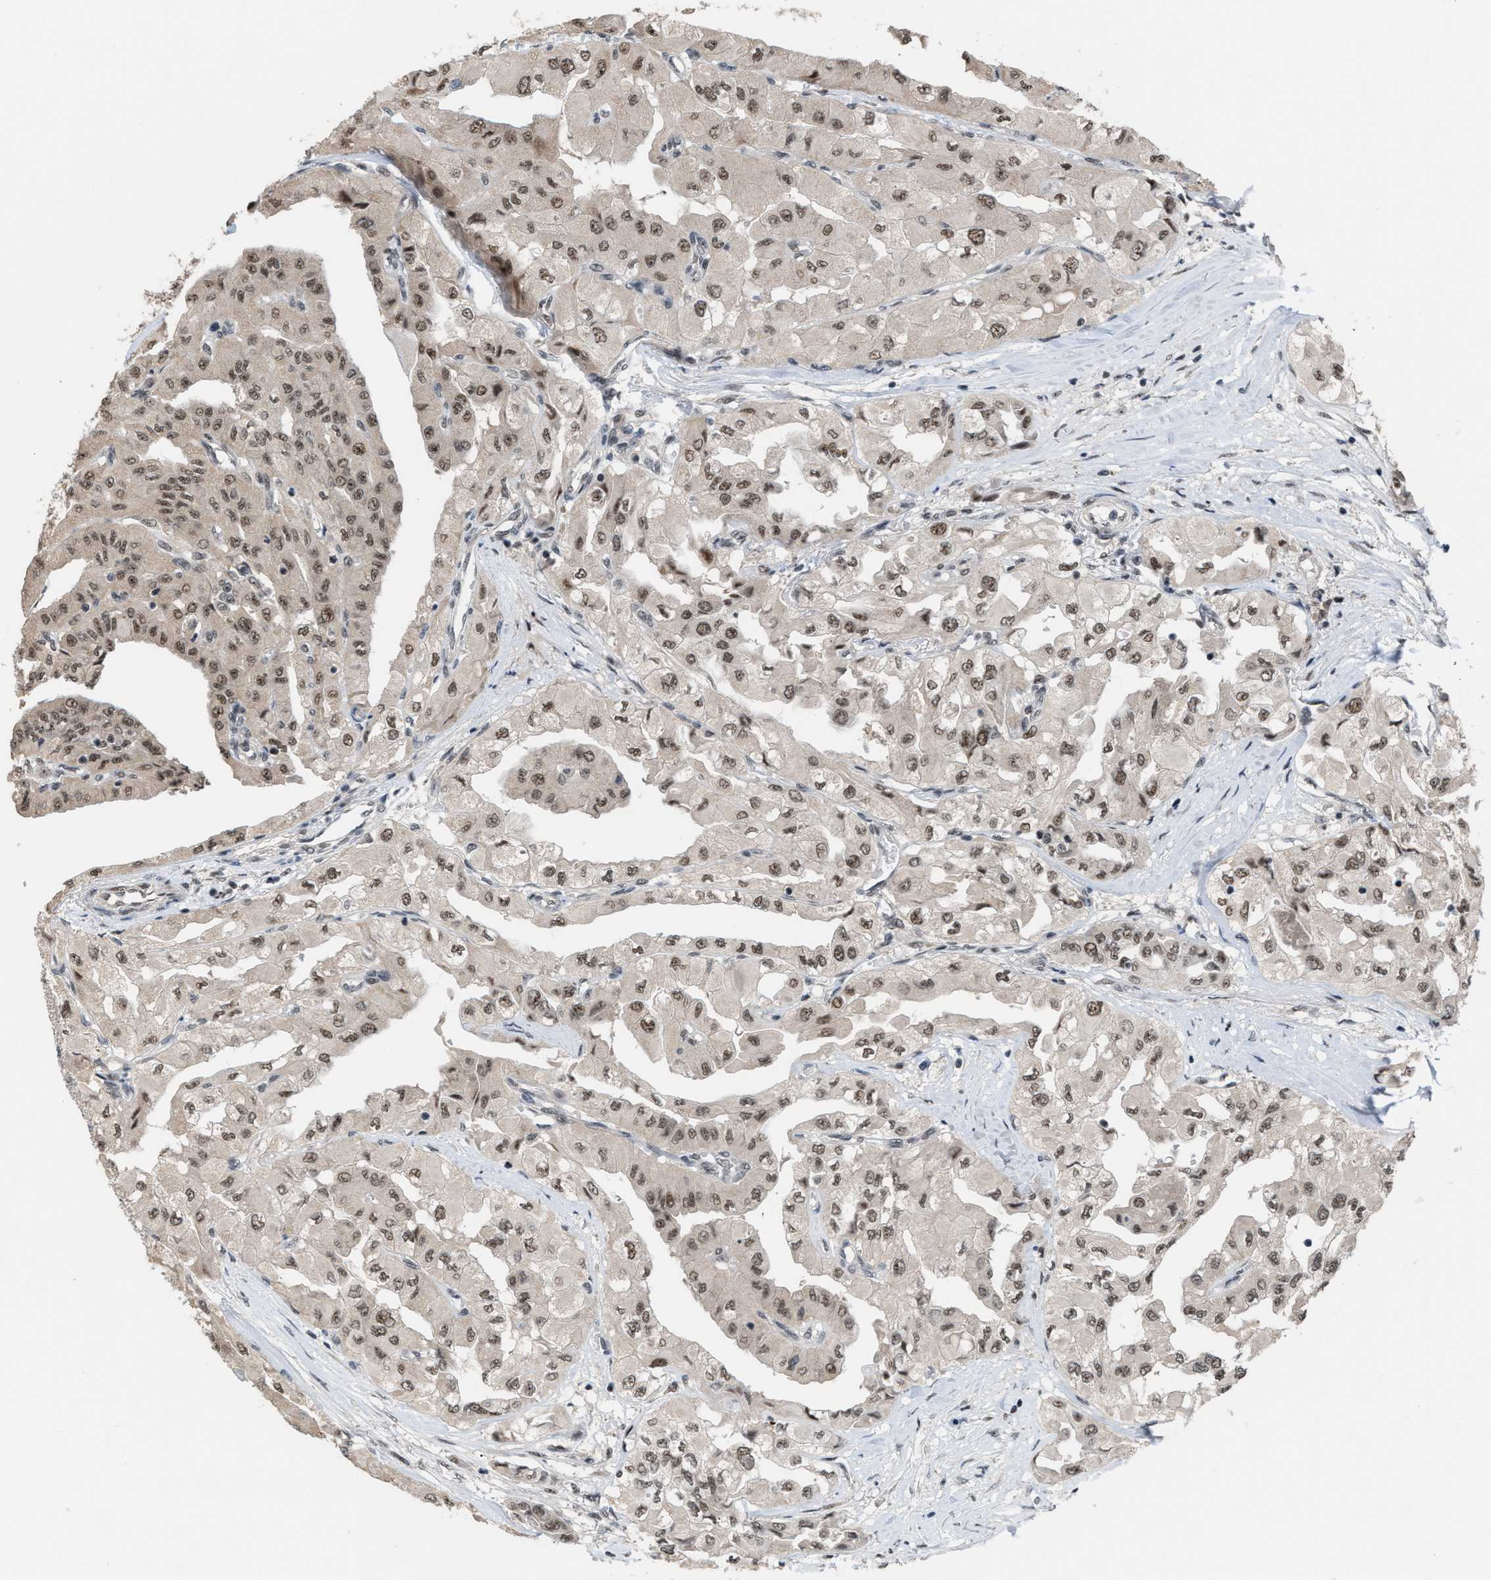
{"staining": {"intensity": "moderate", "quantity": ">75%", "location": "nuclear"}, "tissue": "thyroid cancer", "cell_type": "Tumor cells", "image_type": "cancer", "snomed": [{"axis": "morphology", "description": "Papillary adenocarcinoma, NOS"}, {"axis": "topography", "description": "Thyroid gland"}], "caption": "There is medium levels of moderate nuclear expression in tumor cells of thyroid cancer, as demonstrated by immunohistochemical staining (brown color).", "gene": "PRPF4", "patient": {"sex": "female", "age": 59}}